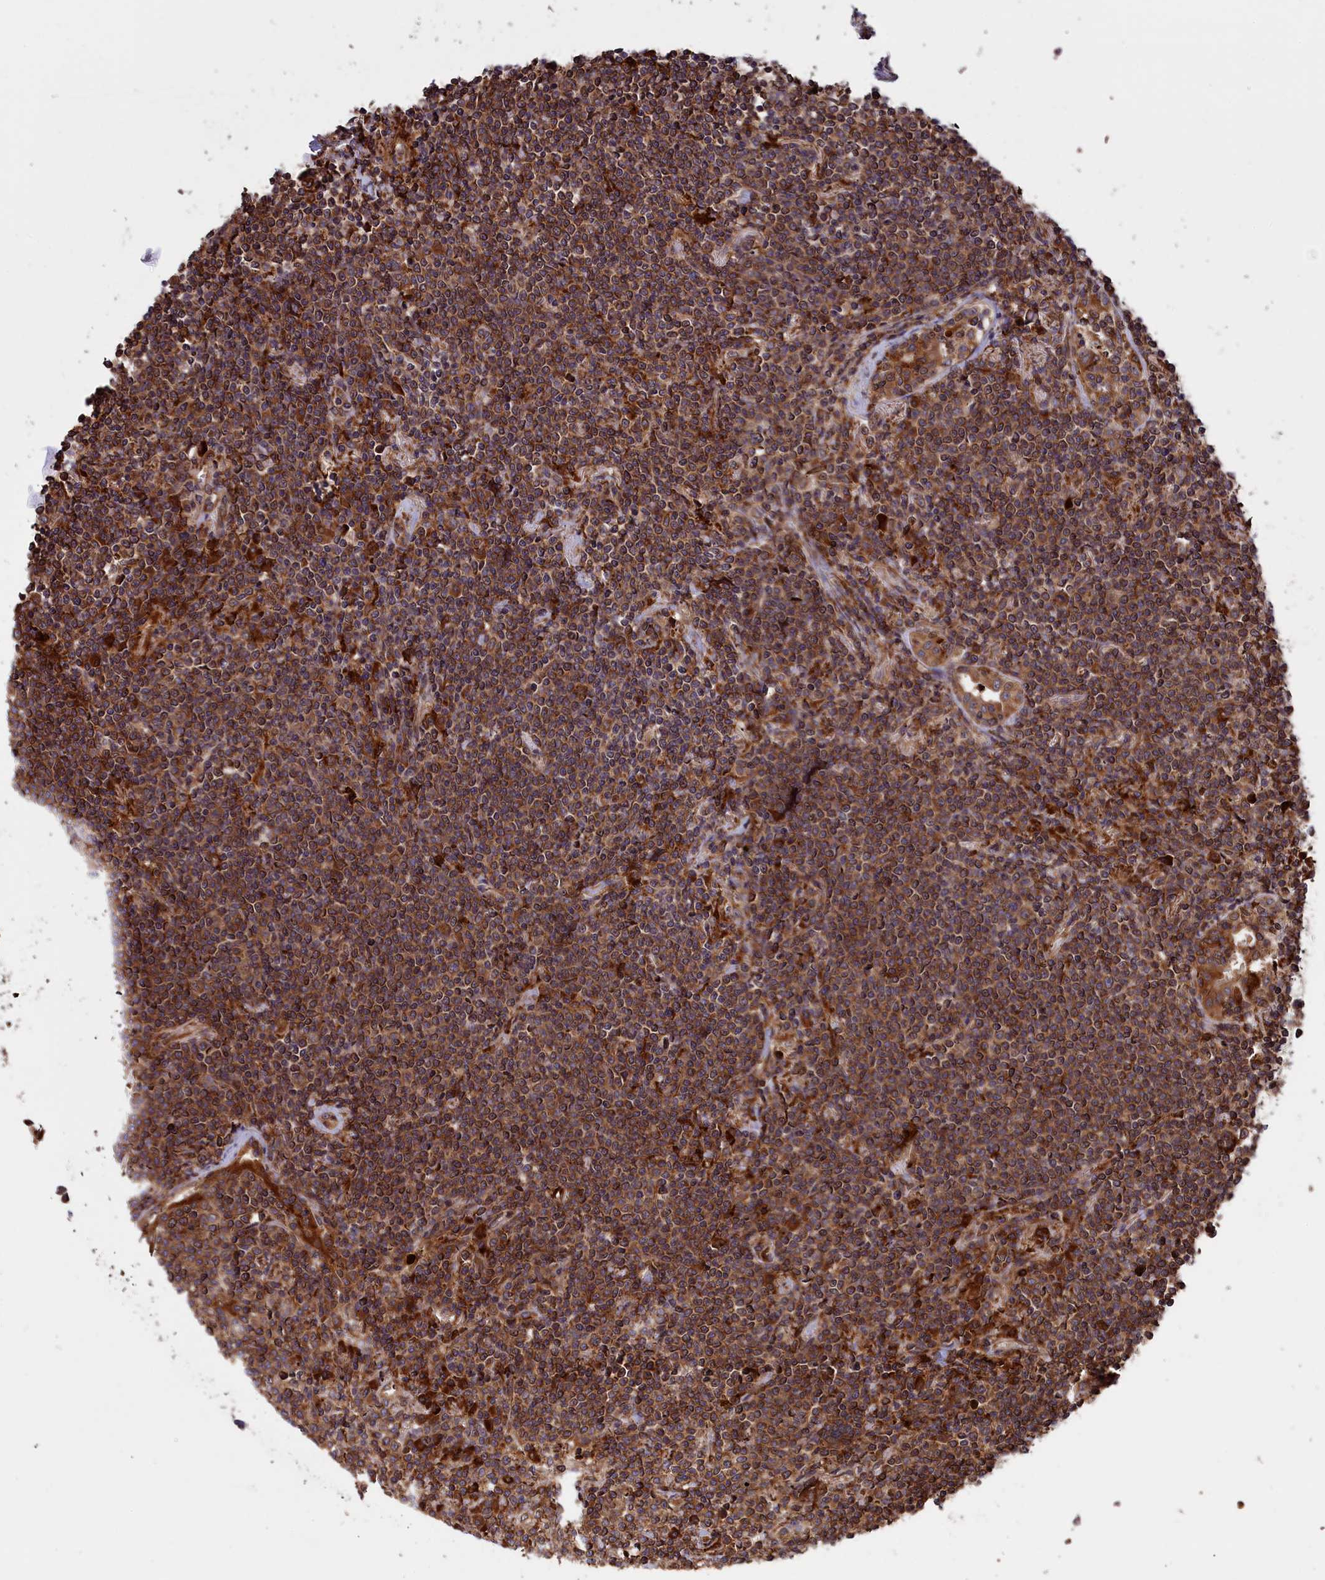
{"staining": {"intensity": "moderate", "quantity": ">75%", "location": "cytoplasmic/membranous"}, "tissue": "lymphoma", "cell_type": "Tumor cells", "image_type": "cancer", "snomed": [{"axis": "morphology", "description": "Malignant lymphoma, non-Hodgkin's type, Low grade"}, {"axis": "topography", "description": "Lung"}], "caption": "Immunohistochemistry staining of malignant lymphoma, non-Hodgkin's type (low-grade), which shows medium levels of moderate cytoplasmic/membranous expression in about >75% of tumor cells indicating moderate cytoplasmic/membranous protein expression. The staining was performed using DAB (3,3'-diaminobenzidine) (brown) for protein detection and nuclei were counterstained in hematoxylin (blue).", "gene": "PLA2G4C", "patient": {"sex": "female", "age": 71}}